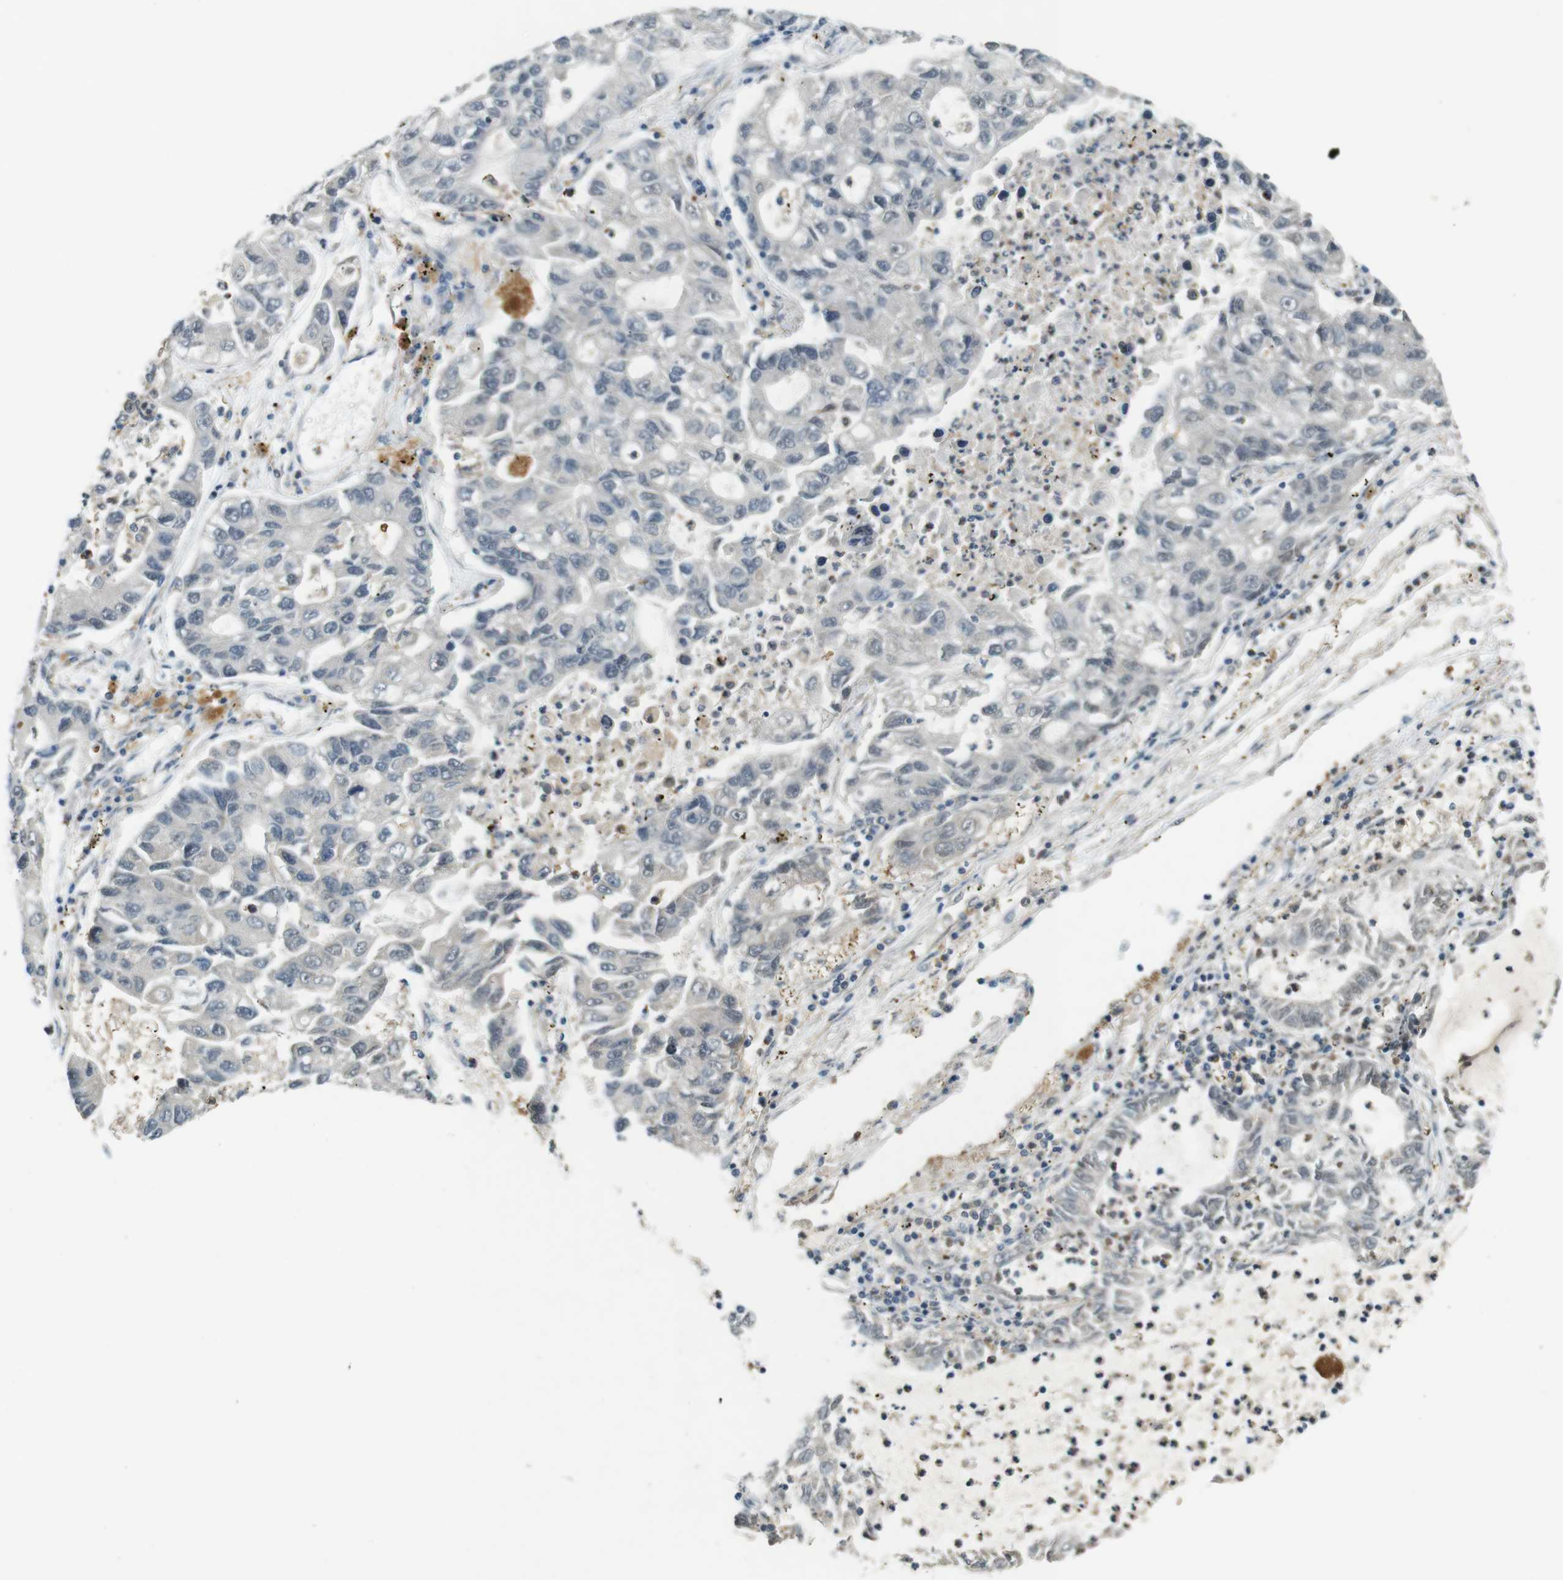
{"staining": {"intensity": "negative", "quantity": "none", "location": "none"}, "tissue": "lung cancer", "cell_type": "Tumor cells", "image_type": "cancer", "snomed": [{"axis": "morphology", "description": "Adenocarcinoma, NOS"}, {"axis": "topography", "description": "Lung"}], "caption": "A histopathology image of lung adenocarcinoma stained for a protein exhibits no brown staining in tumor cells.", "gene": "CDK14", "patient": {"sex": "female", "age": 51}}